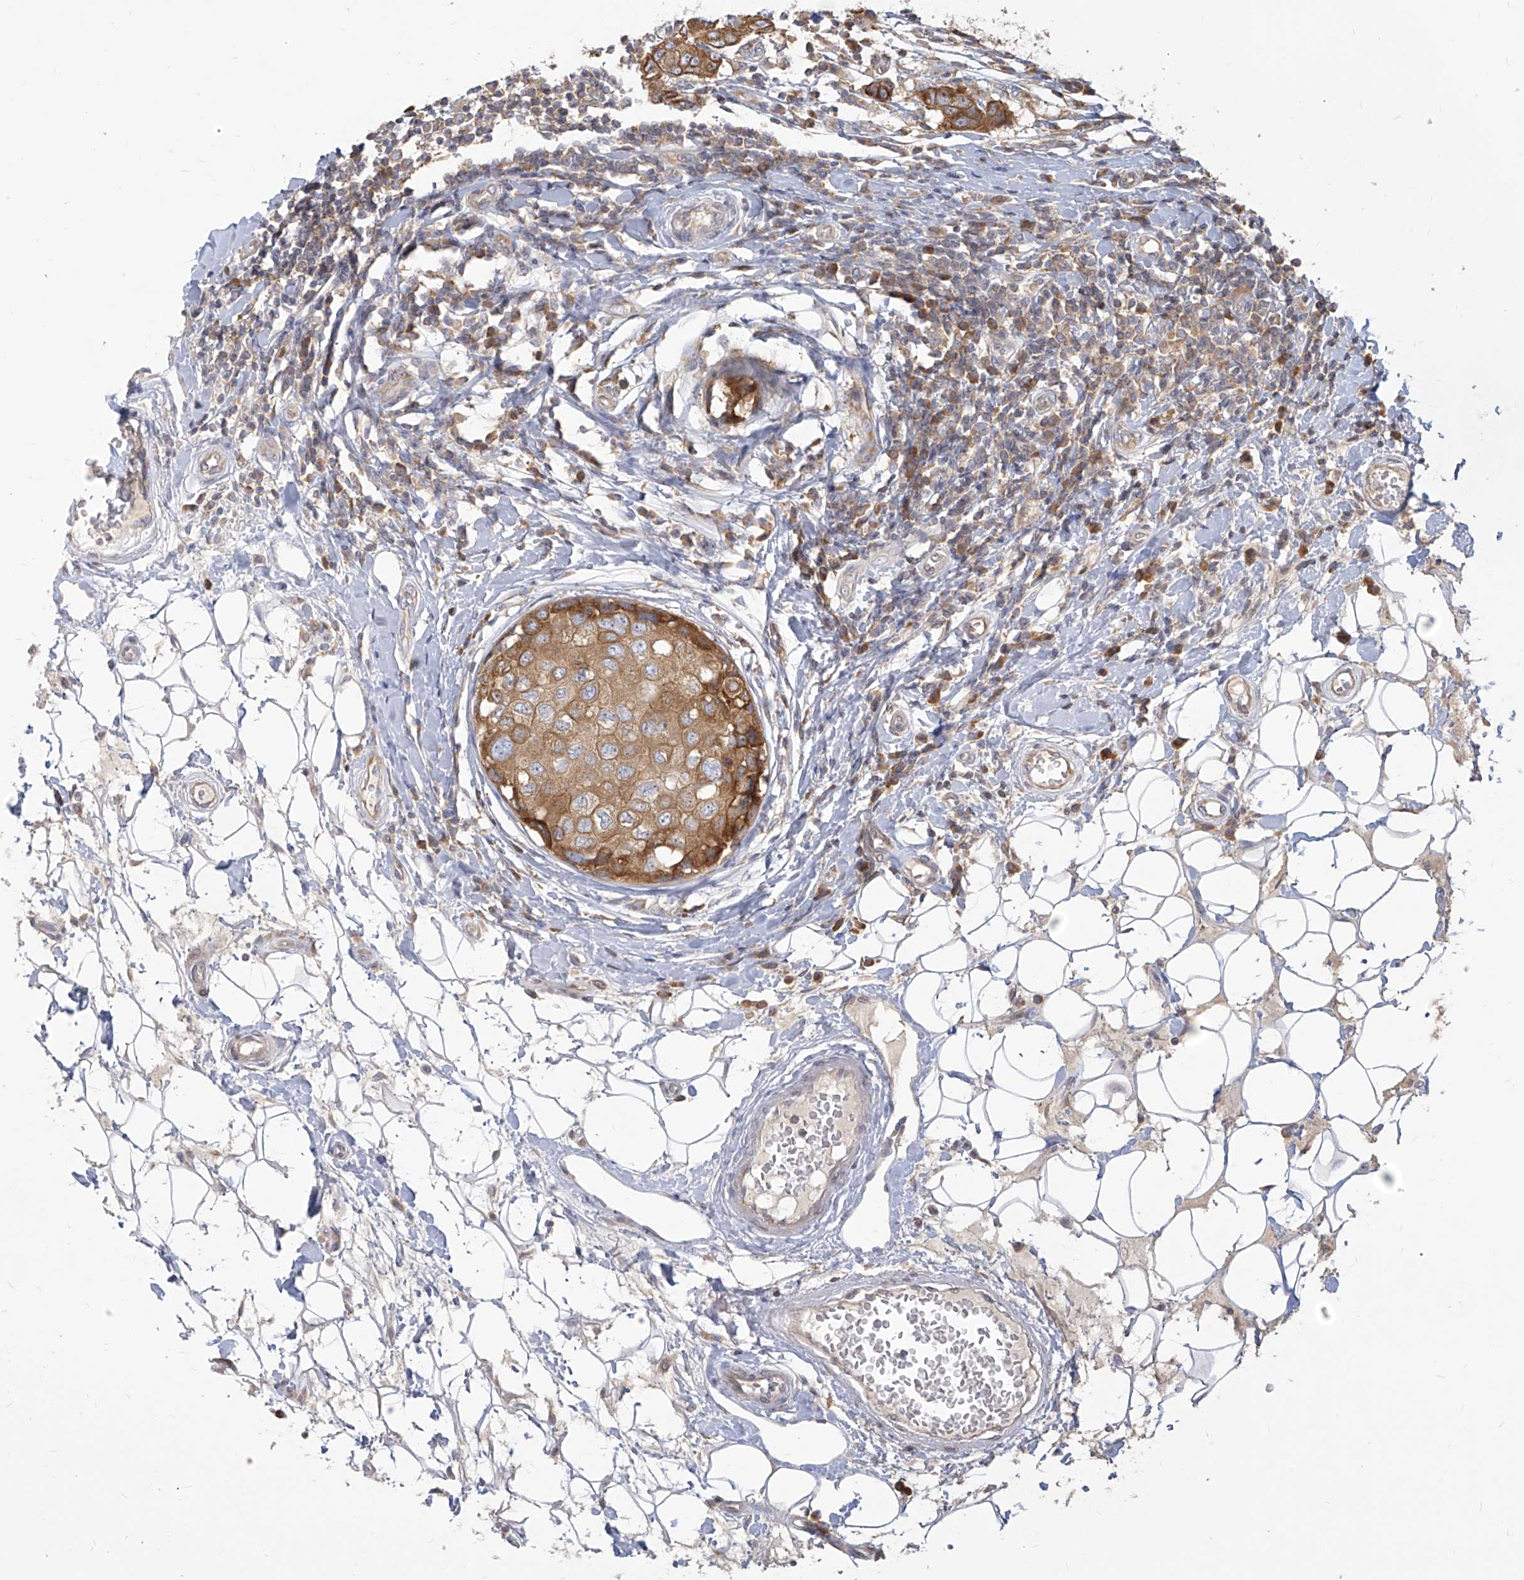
{"staining": {"intensity": "moderate", "quantity": ">75%", "location": "cytoplasmic/membranous"}, "tissue": "breast cancer", "cell_type": "Tumor cells", "image_type": "cancer", "snomed": [{"axis": "morphology", "description": "Duct carcinoma"}, {"axis": "topography", "description": "Breast"}], "caption": "Immunohistochemical staining of human infiltrating ductal carcinoma (breast) reveals medium levels of moderate cytoplasmic/membranous expression in approximately >75% of tumor cells. (Stains: DAB (3,3'-diaminobenzidine) in brown, nuclei in blue, Microscopy: brightfield microscopy at high magnification).", "gene": "FAM83B", "patient": {"sex": "female", "age": 27}}